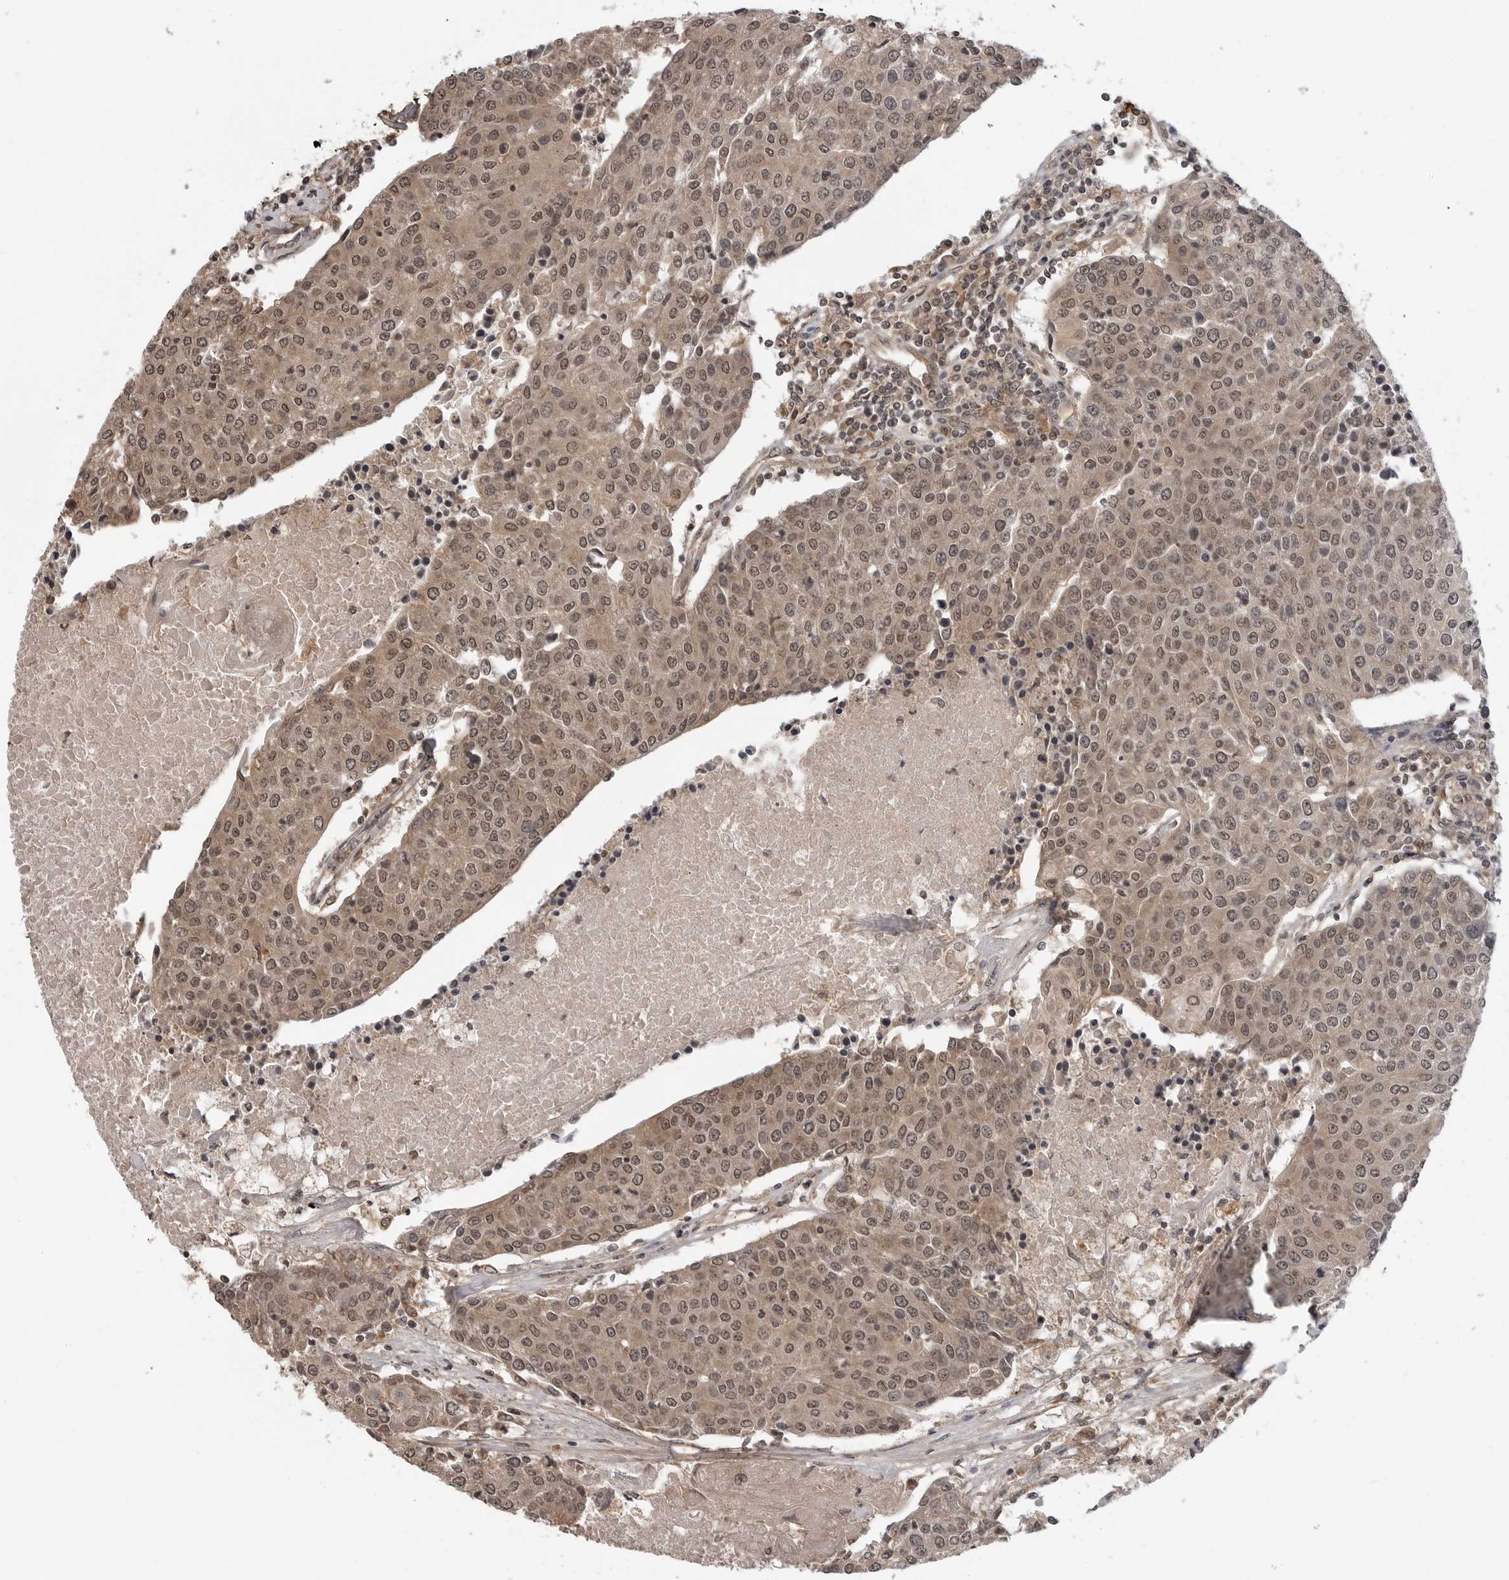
{"staining": {"intensity": "moderate", "quantity": ">75%", "location": "cytoplasmic/membranous,nuclear"}, "tissue": "urothelial cancer", "cell_type": "Tumor cells", "image_type": "cancer", "snomed": [{"axis": "morphology", "description": "Urothelial carcinoma, High grade"}, {"axis": "topography", "description": "Urinary bladder"}], "caption": "Brown immunohistochemical staining in human urothelial cancer reveals moderate cytoplasmic/membranous and nuclear staining in about >75% of tumor cells.", "gene": "IL24", "patient": {"sex": "female", "age": 85}}